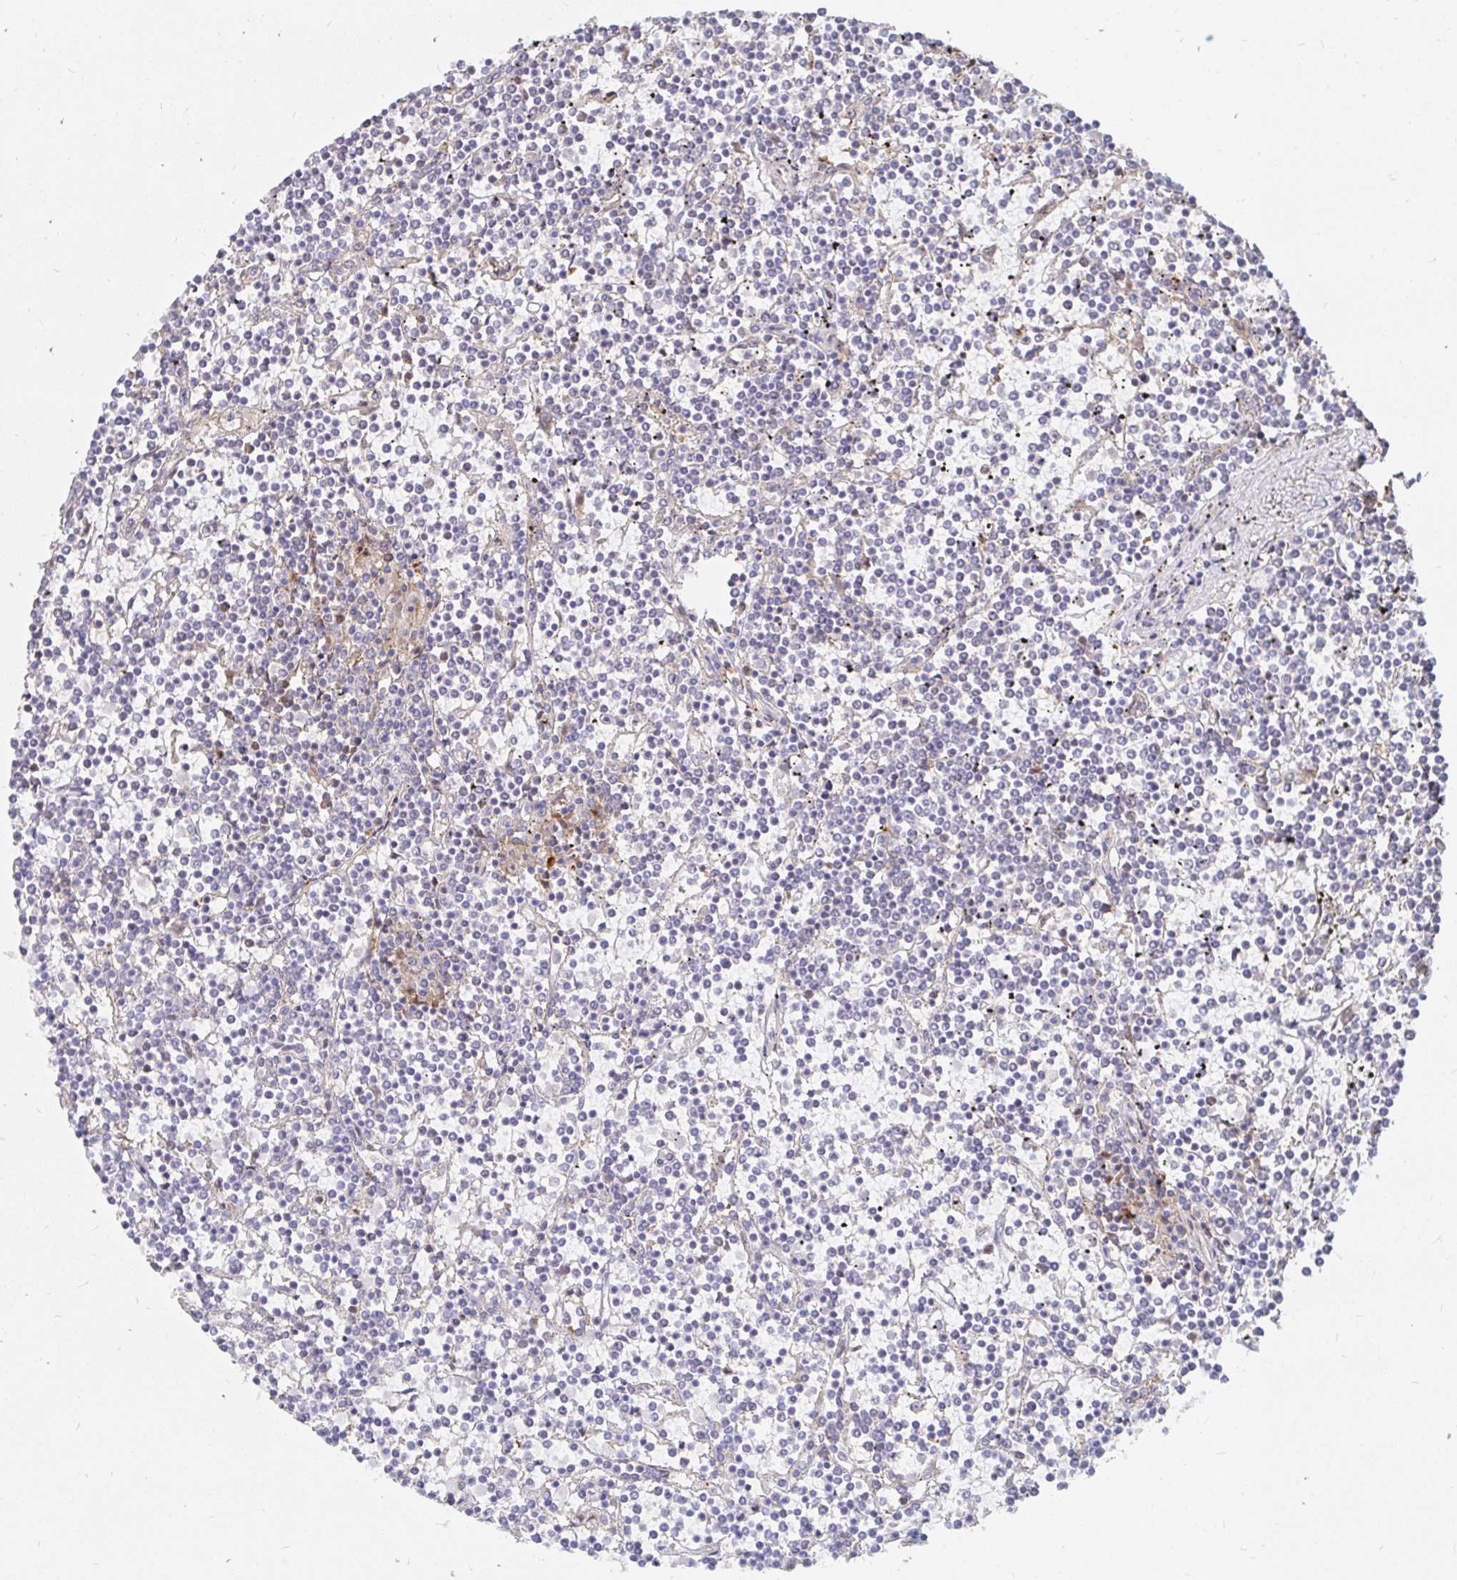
{"staining": {"intensity": "negative", "quantity": "none", "location": "none"}, "tissue": "lymphoma", "cell_type": "Tumor cells", "image_type": "cancer", "snomed": [{"axis": "morphology", "description": "Malignant lymphoma, non-Hodgkin's type, Low grade"}, {"axis": "topography", "description": "Spleen"}], "caption": "An immunohistochemistry (IHC) photomicrograph of lymphoma is shown. There is no staining in tumor cells of lymphoma.", "gene": "KCTD19", "patient": {"sex": "female", "age": 19}}